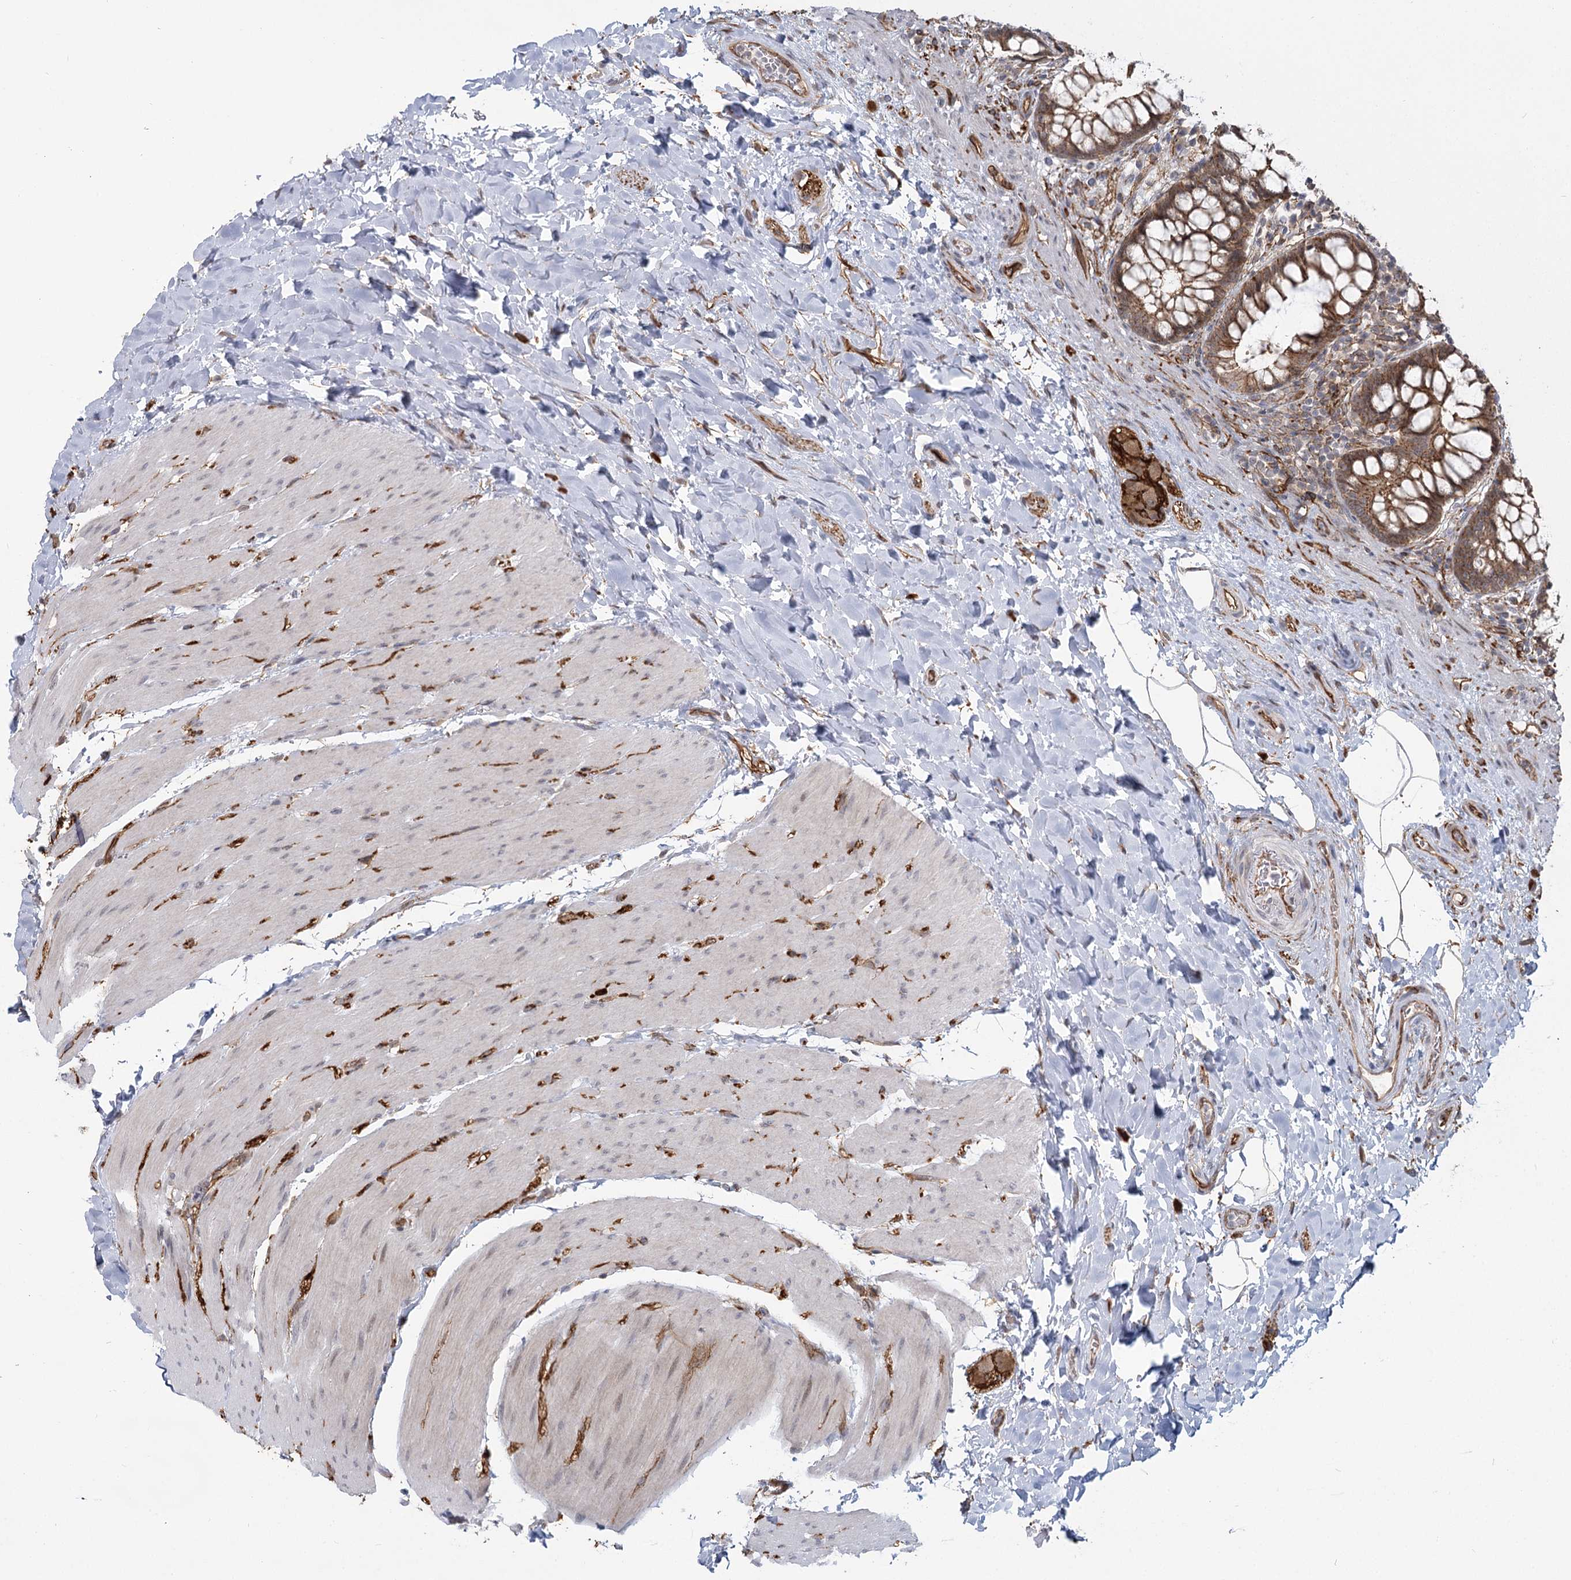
{"staining": {"intensity": "moderate", "quantity": ">75%", "location": "cytoplasmic/membranous"}, "tissue": "rectum", "cell_type": "Glandular cells", "image_type": "normal", "snomed": [{"axis": "morphology", "description": "Normal tissue, NOS"}, {"axis": "topography", "description": "Rectum"}], "caption": "Glandular cells reveal moderate cytoplasmic/membranous expression in approximately >75% of cells in unremarkable rectum. The staining is performed using DAB (3,3'-diaminobenzidine) brown chromogen to label protein expression. The nuclei are counter-stained blue using hematoxylin.", "gene": "RPP14", "patient": {"sex": "male", "age": 64}}